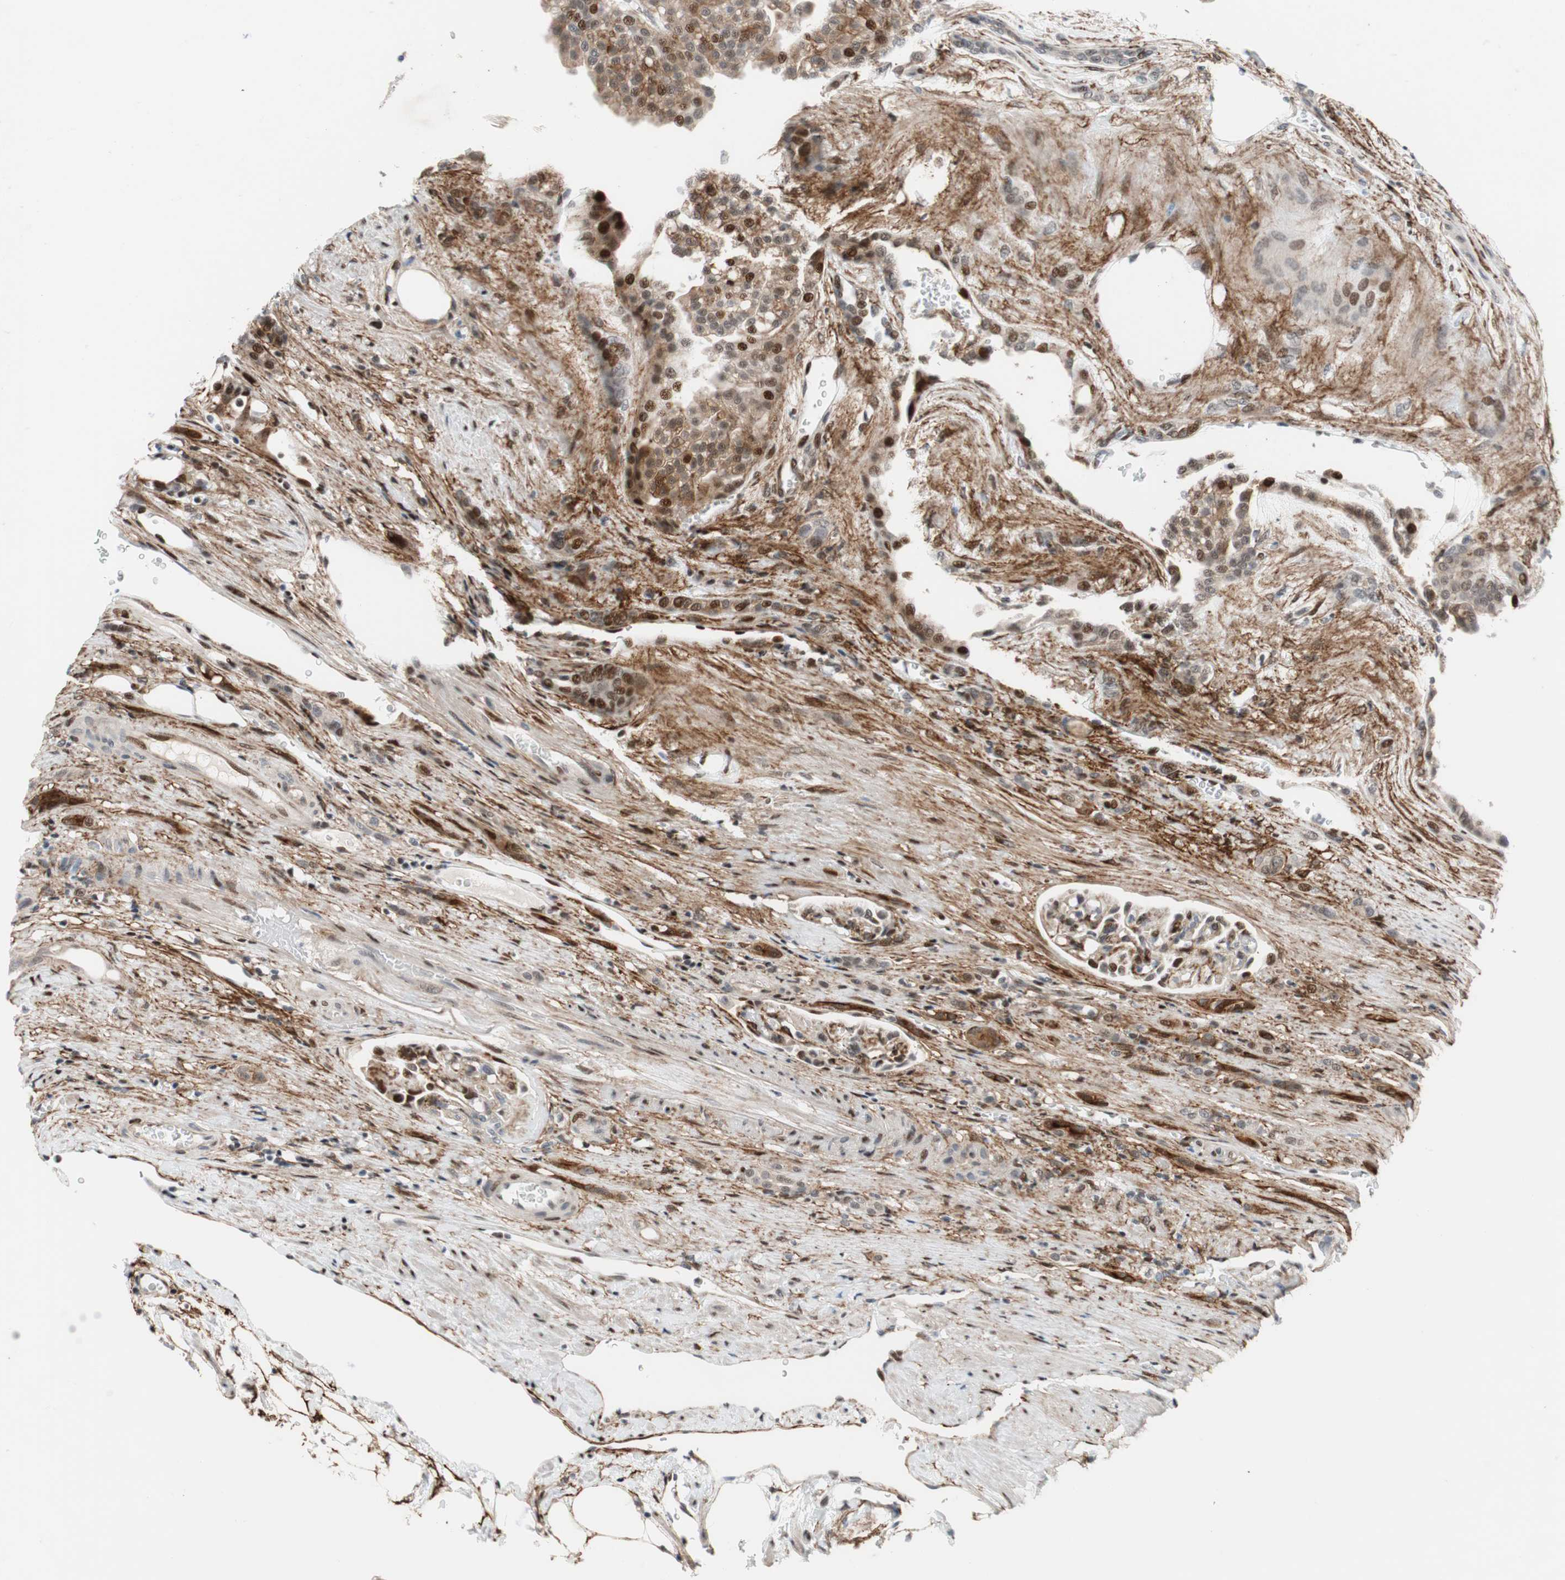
{"staining": {"intensity": "strong", "quantity": "25%-75%", "location": "cytoplasmic/membranous,nuclear"}, "tissue": "renal cancer", "cell_type": "Tumor cells", "image_type": "cancer", "snomed": [{"axis": "morphology", "description": "Adenocarcinoma, NOS"}, {"axis": "topography", "description": "Kidney"}], "caption": "A micrograph of renal adenocarcinoma stained for a protein reveals strong cytoplasmic/membranous and nuclear brown staining in tumor cells.", "gene": "FBXO44", "patient": {"sex": "male", "age": 63}}